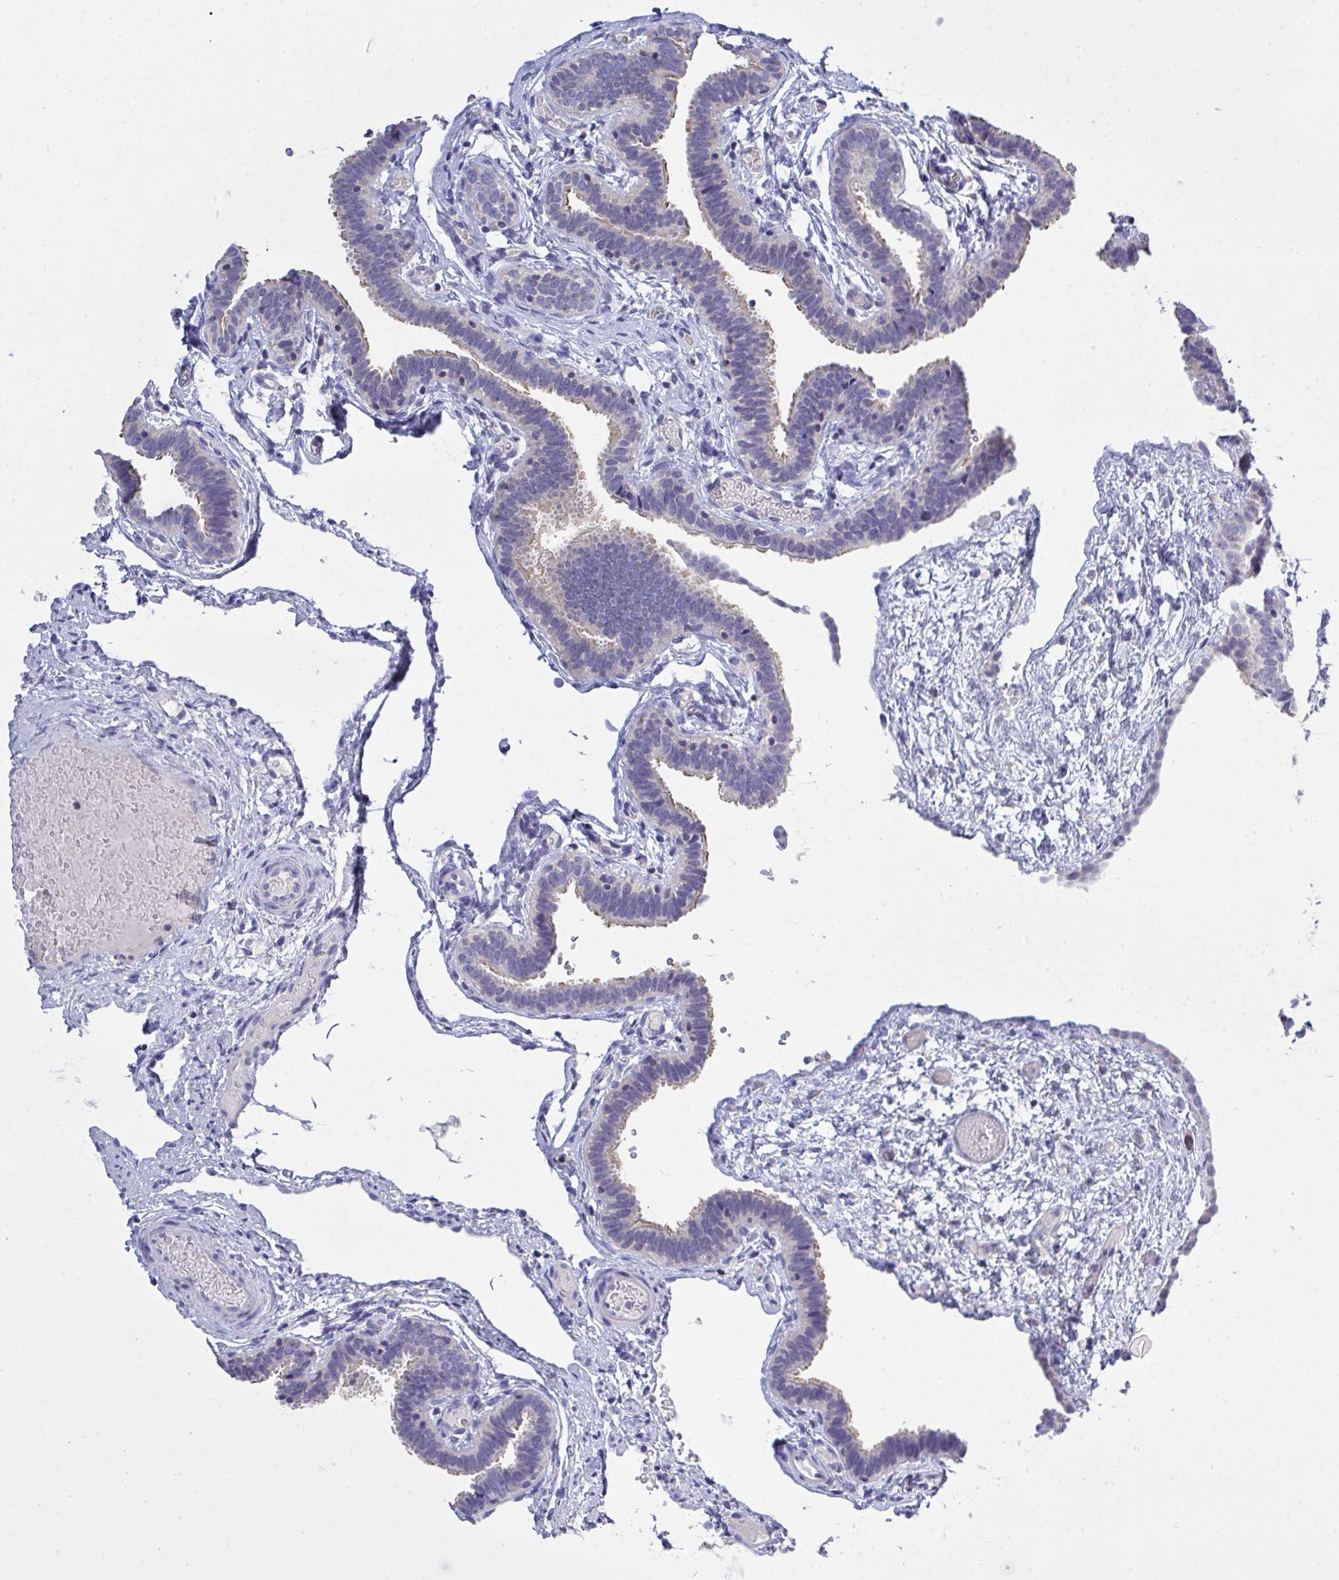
{"staining": {"intensity": "moderate", "quantity": "<25%", "location": "cytoplasmic/membranous"}, "tissue": "fallopian tube", "cell_type": "Glandular cells", "image_type": "normal", "snomed": [{"axis": "morphology", "description": "Normal tissue, NOS"}, {"axis": "topography", "description": "Fallopian tube"}], "caption": "Immunohistochemical staining of unremarkable fallopian tube shows <25% levels of moderate cytoplasmic/membranous protein expression in approximately <25% of glandular cells.", "gene": "LRRC58", "patient": {"sex": "female", "age": 37}}